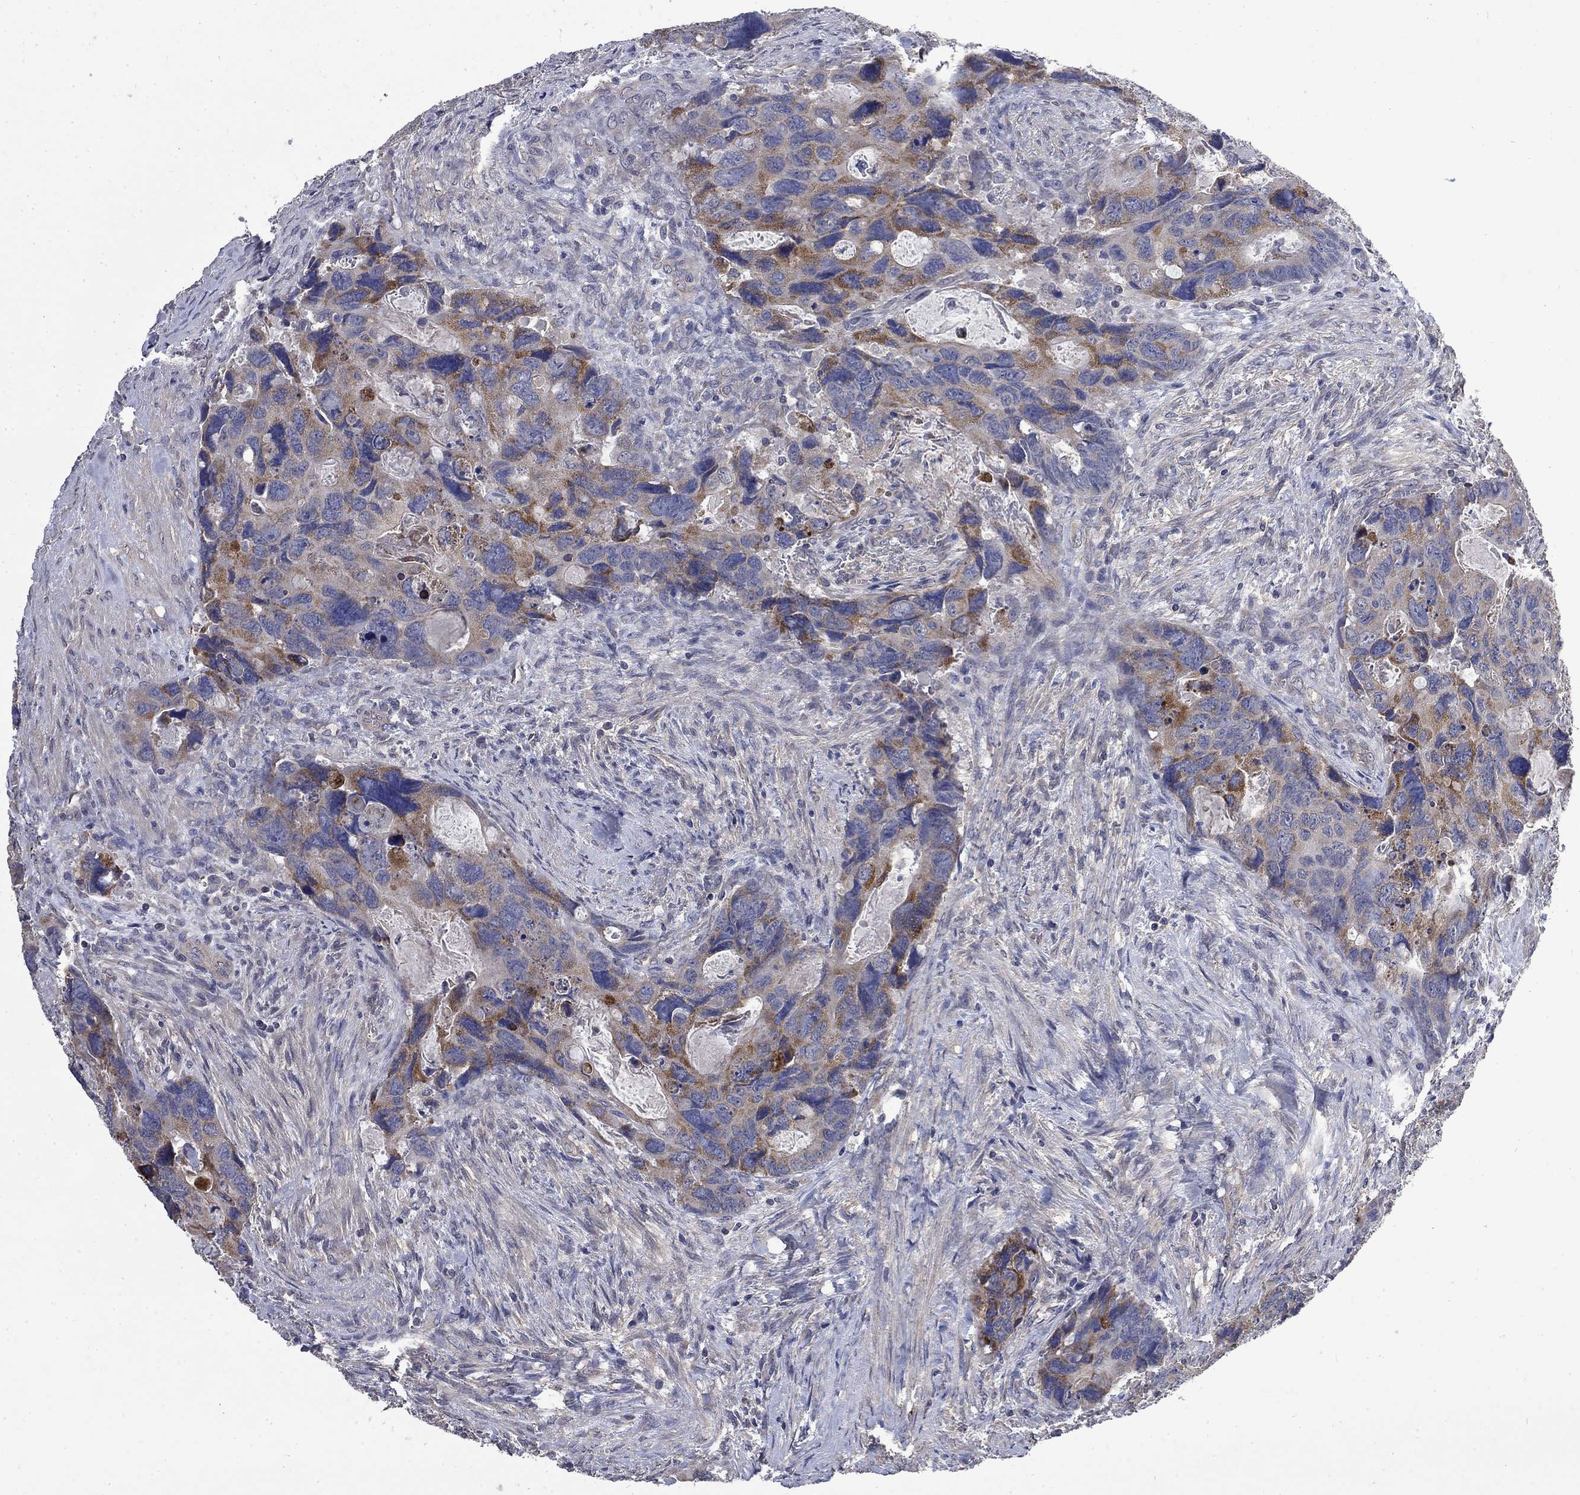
{"staining": {"intensity": "strong", "quantity": "<25%", "location": "cytoplasmic/membranous"}, "tissue": "colorectal cancer", "cell_type": "Tumor cells", "image_type": "cancer", "snomed": [{"axis": "morphology", "description": "Adenocarcinoma, NOS"}, {"axis": "topography", "description": "Rectum"}], "caption": "This photomicrograph displays IHC staining of colorectal adenocarcinoma, with medium strong cytoplasmic/membranous expression in about <25% of tumor cells.", "gene": "HSPA12A", "patient": {"sex": "male", "age": 62}}